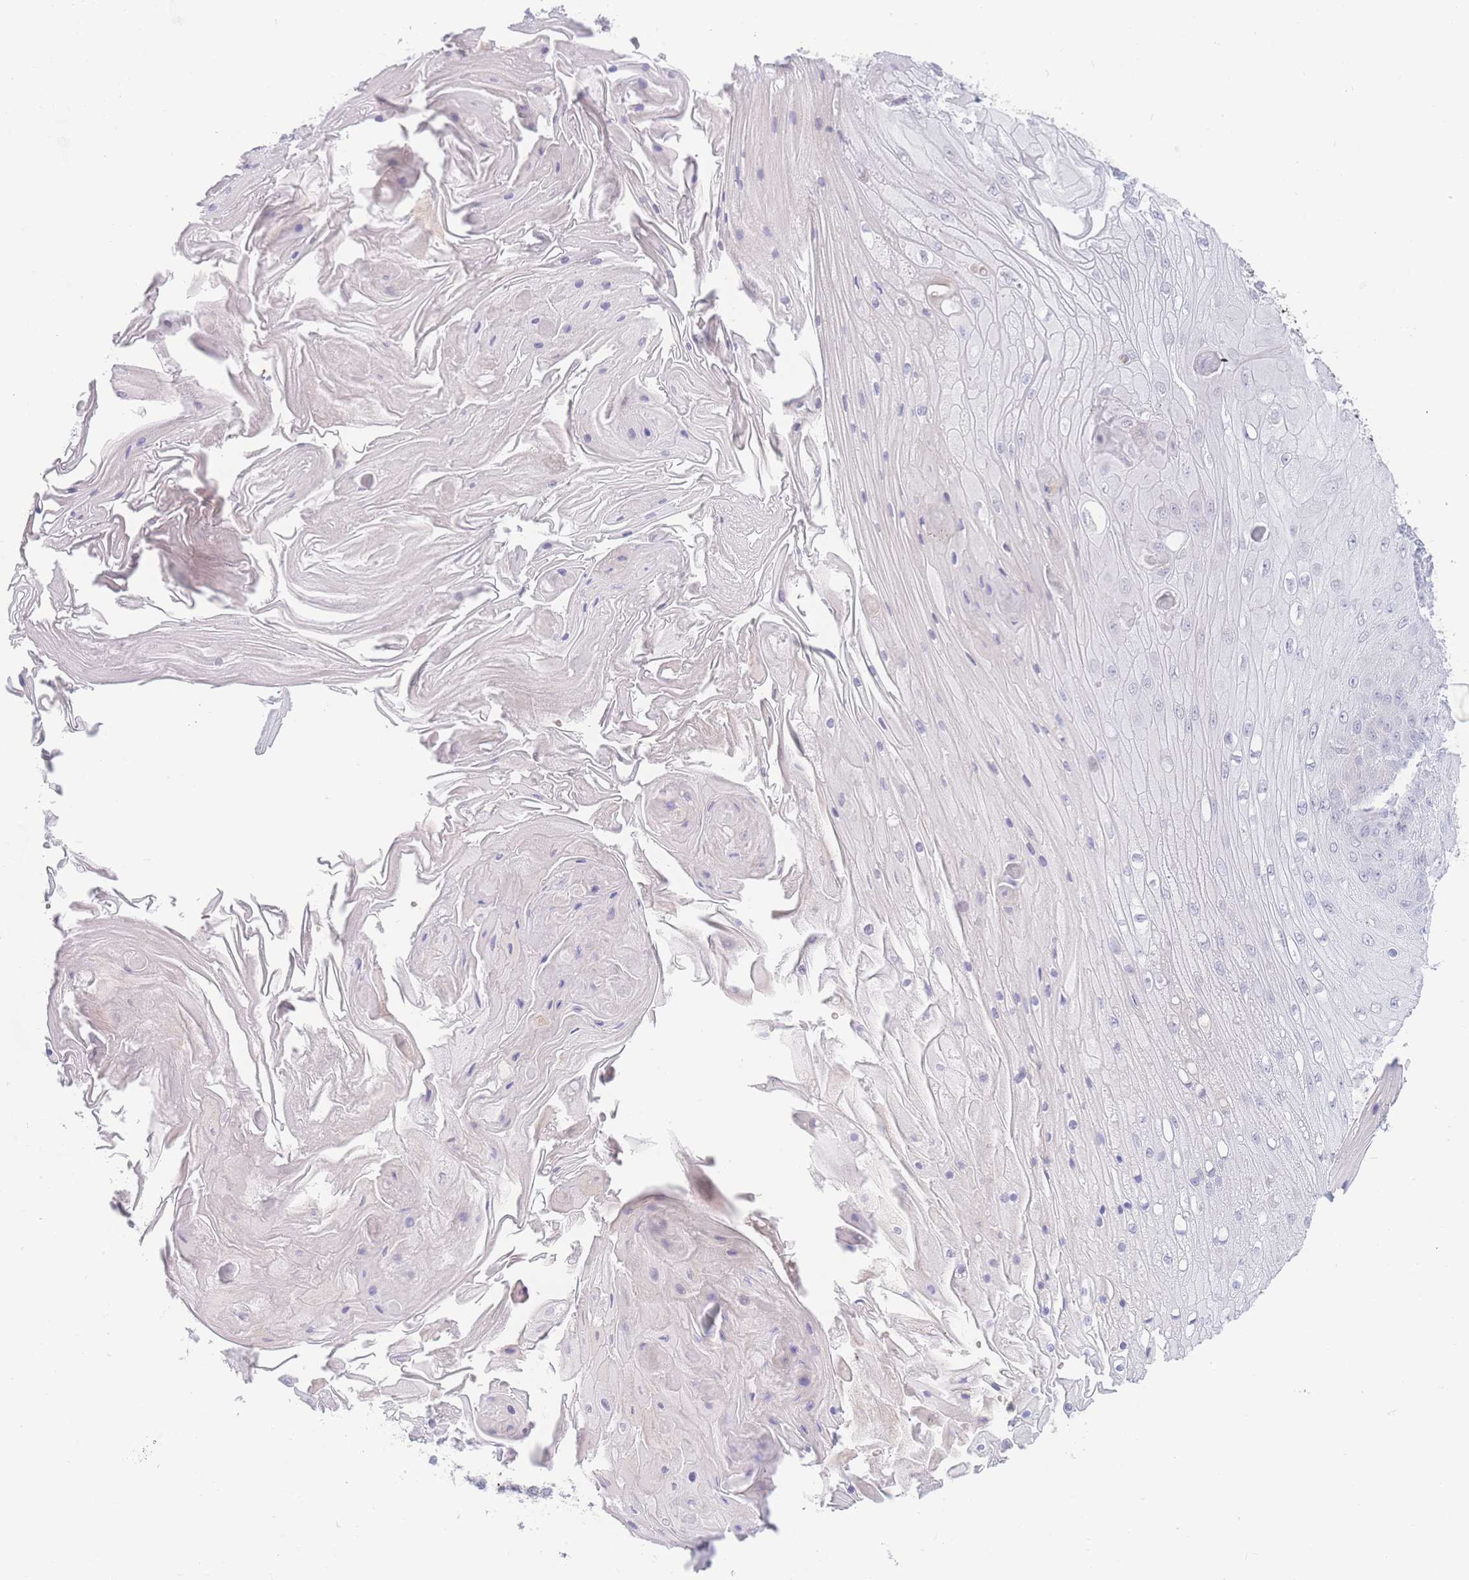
{"staining": {"intensity": "negative", "quantity": "none", "location": "none"}, "tissue": "skin cancer", "cell_type": "Tumor cells", "image_type": "cancer", "snomed": [{"axis": "morphology", "description": "Squamous cell carcinoma, NOS"}, {"axis": "topography", "description": "Skin"}], "caption": "A histopathology image of human skin cancer (squamous cell carcinoma) is negative for staining in tumor cells. (DAB immunohistochemistry (IHC) with hematoxylin counter stain).", "gene": "PRSS22", "patient": {"sex": "male", "age": 70}}